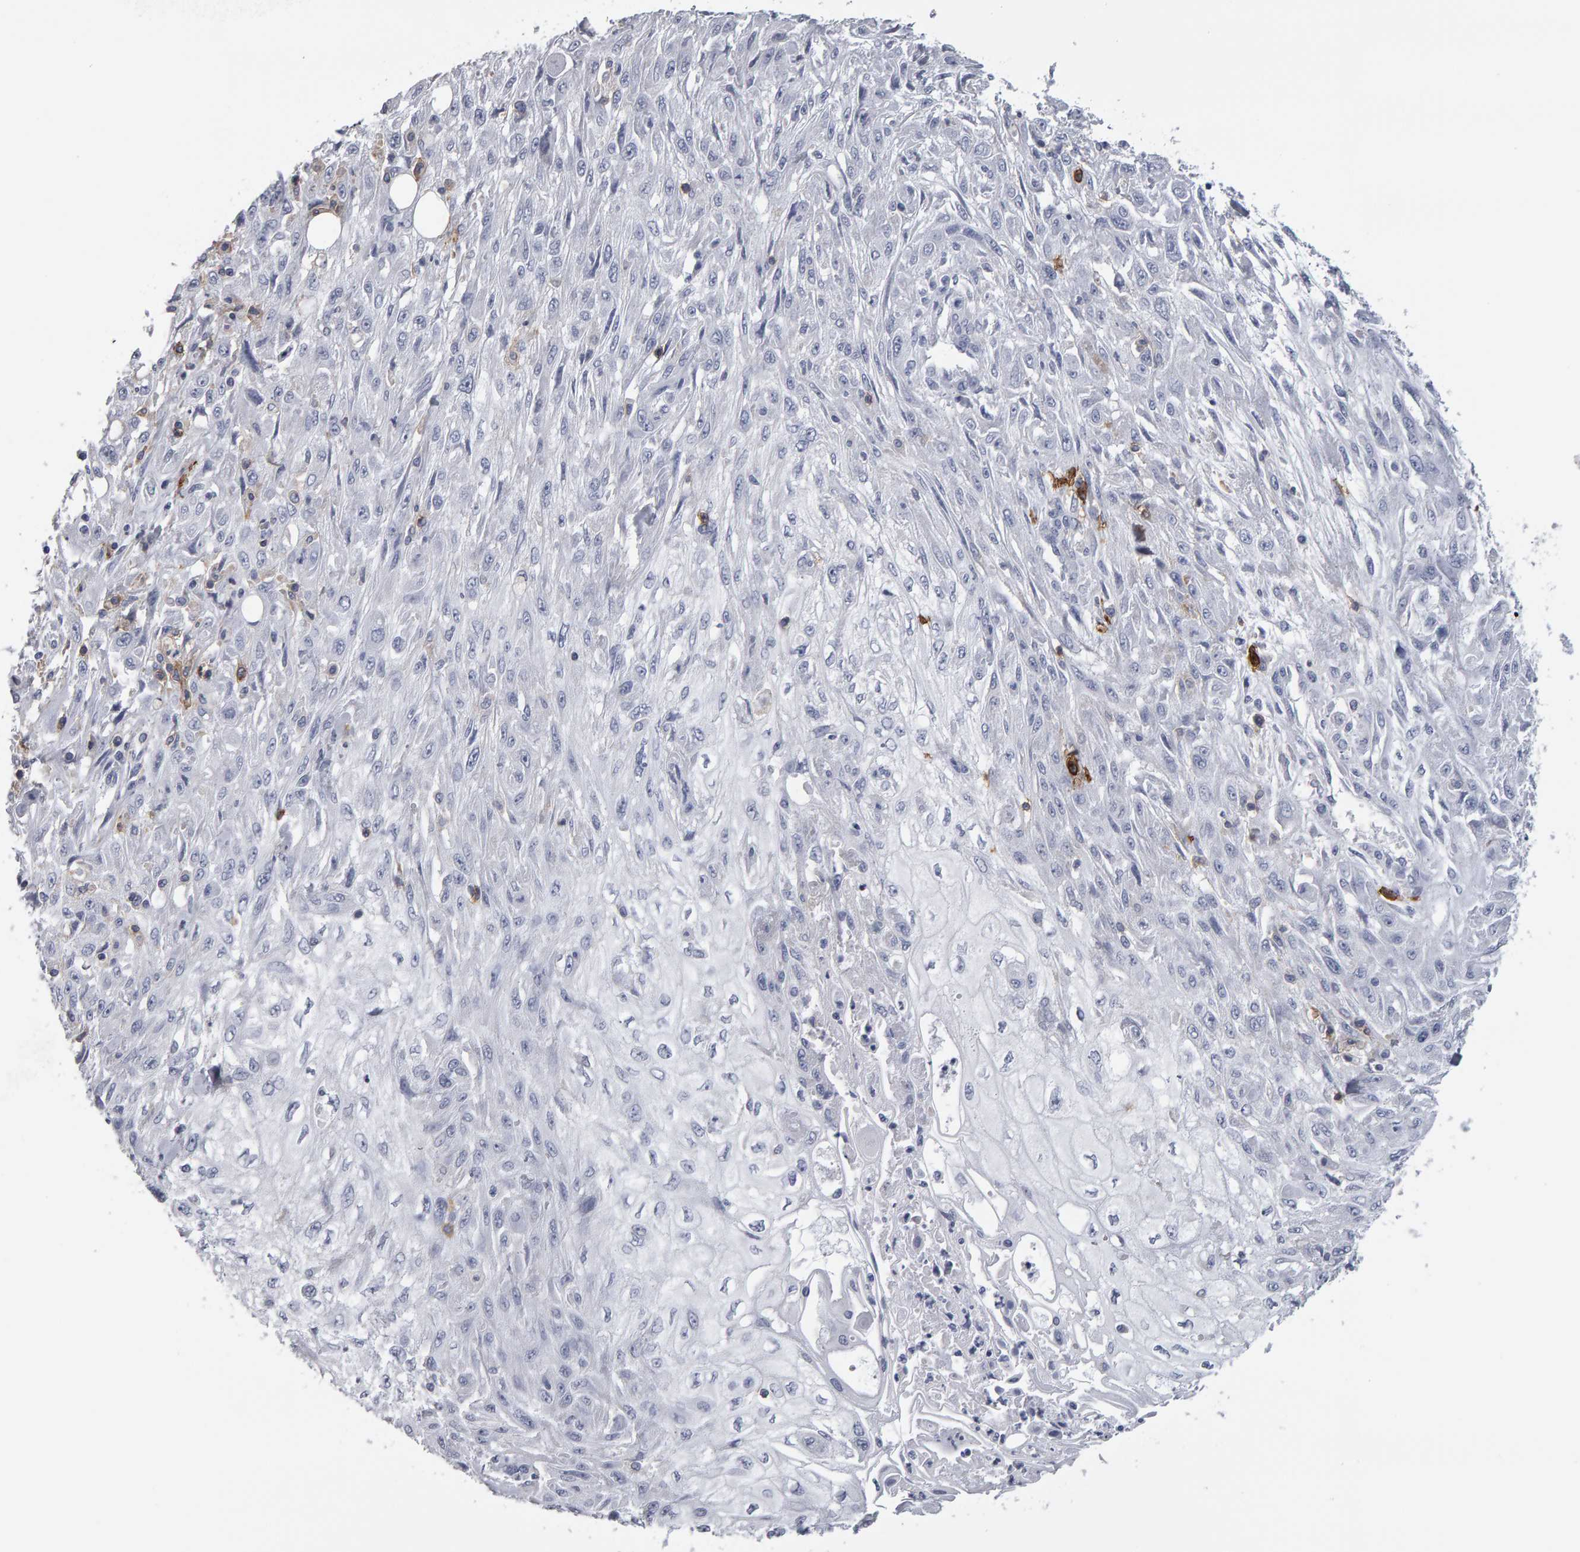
{"staining": {"intensity": "negative", "quantity": "none", "location": "none"}, "tissue": "skin cancer", "cell_type": "Tumor cells", "image_type": "cancer", "snomed": [{"axis": "morphology", "description": "Squamous cell carcinoma, NOS"}, {"axis": "morphology", "description": "Squamous cell carcinoma, metastatic, NOS"}, {"axis": "topography", "description": "Skin"}, {"axis": "topography", "description": "Lymph node"}], "caption": "This is an immunohistochemistry photomicrograph of skin cancer (squamous cell carcinoma). There is no staining in tumor cells.", "gene": "CD38", "patient": {"sex": "male", "age": 75}}